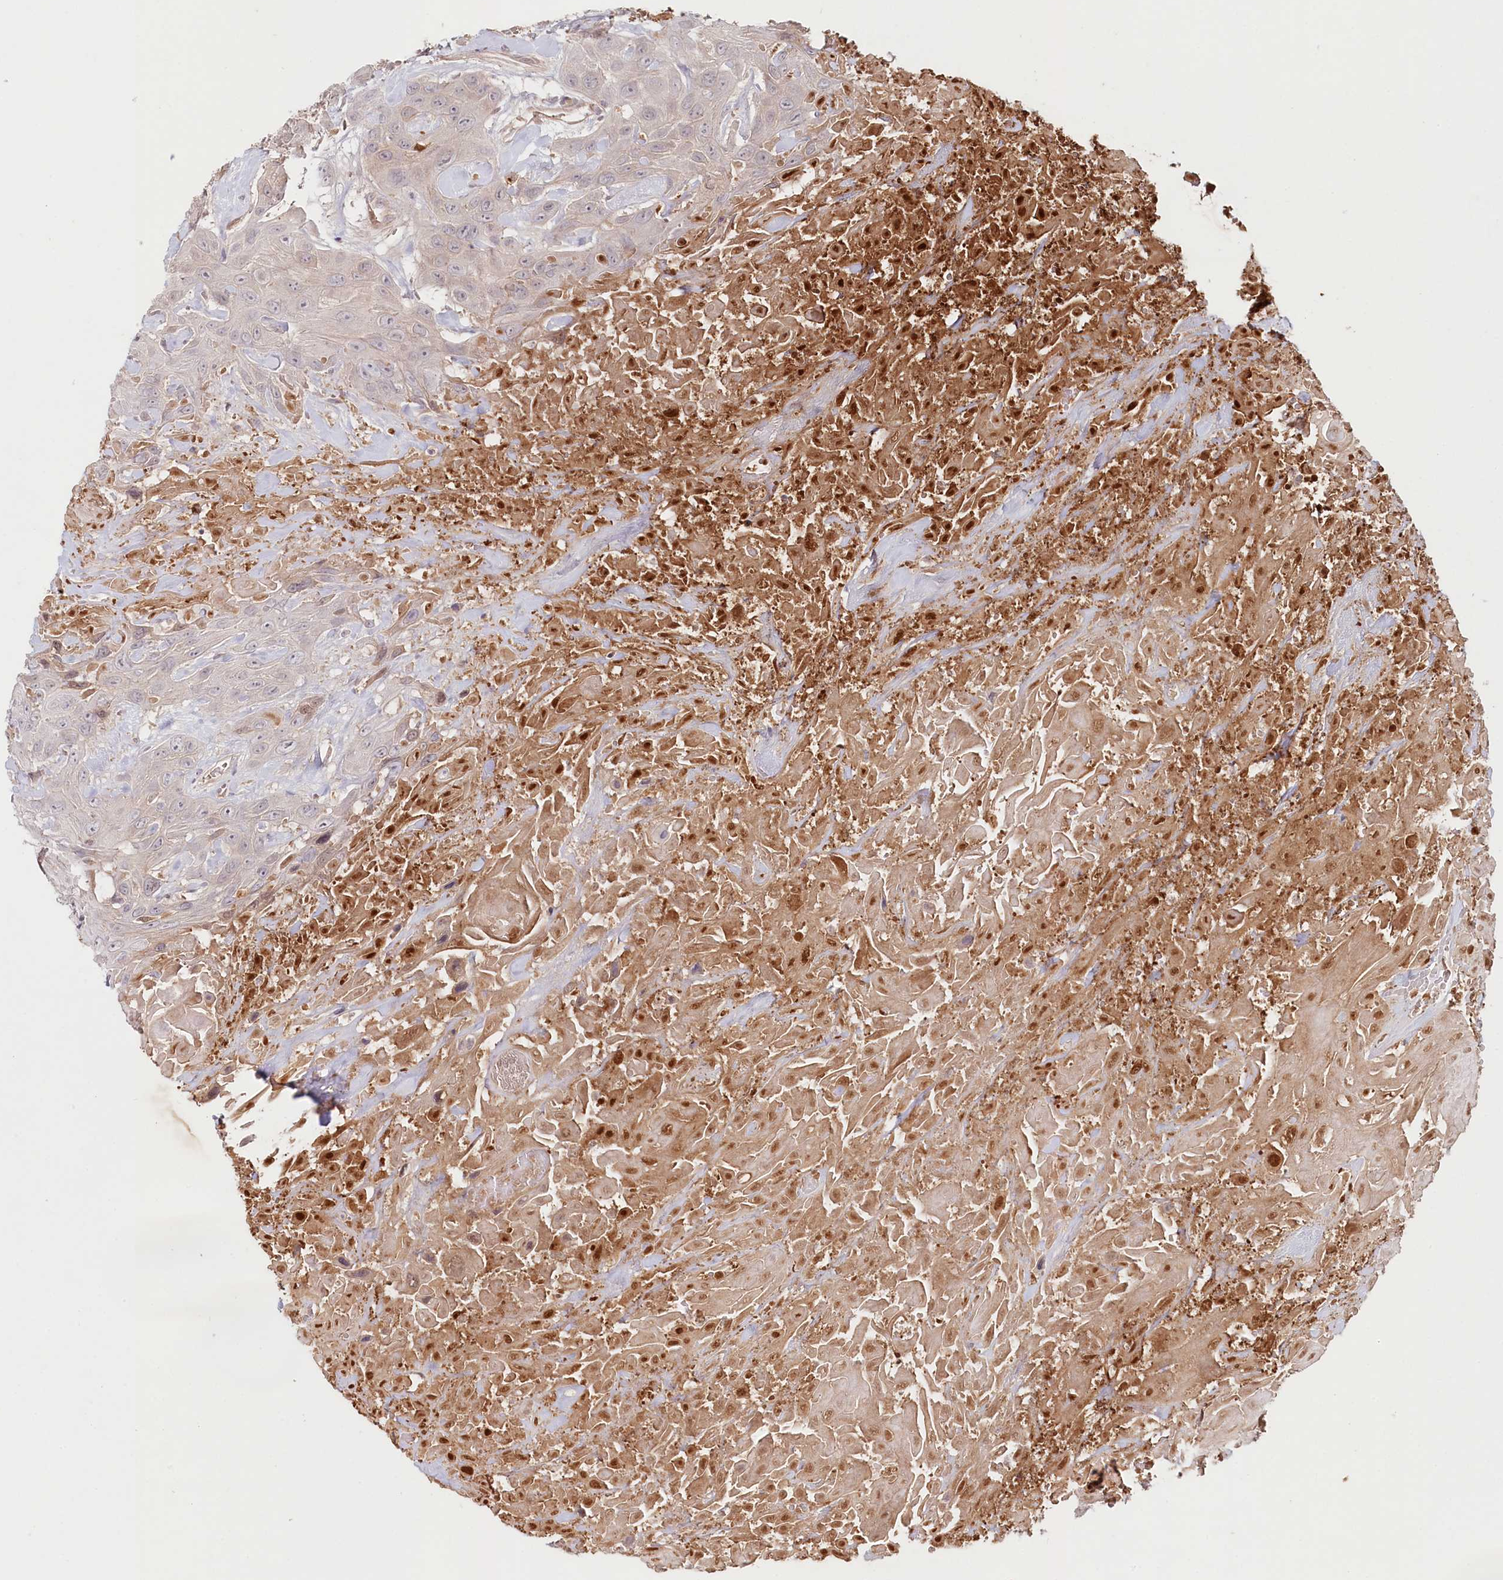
{"staining": {"intensity": "weak", "quantity": "<25%", "location": "cytoplasmic/membranous"}, "tissue": "head and neck cancer", "cell_type": "Tumor cells", "image_type": "cancer", "snomed": [{"axis": "morphology", "description": "Squamous cell carcinoma, NOS"}, {"axis": "topography", "description": "Head-Neck"}], "caption": "The micrograph reveals no significant expression in tumor cells of squamous cell carcinoma (head and neck).", "gene": "PSAPL1", "patient": {"sex": "male", "age": 81}}